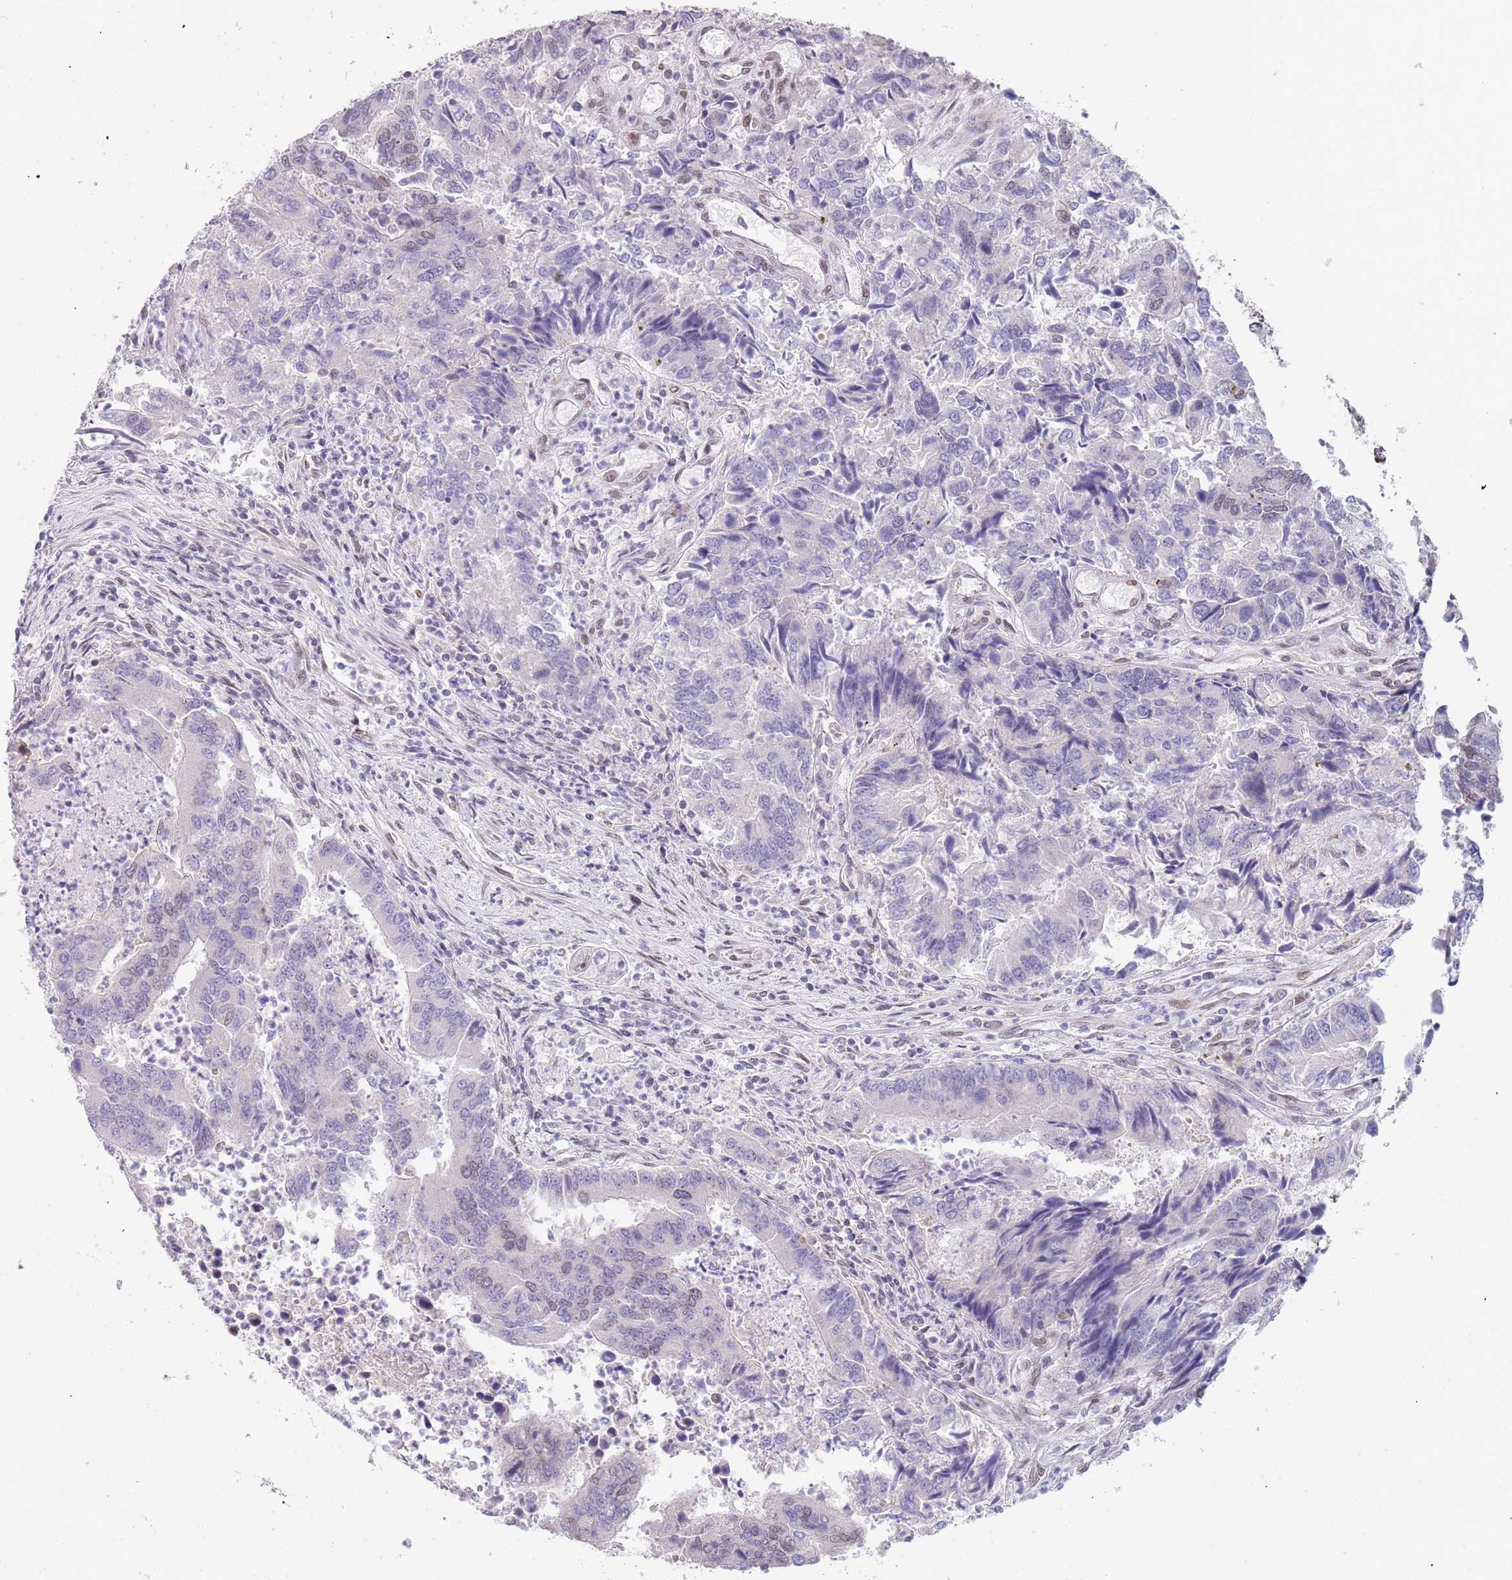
{"staining": {"intensity": "weak", "quantity": "<25%", "location": "nuclear"}, "tissue": "colorectal cancer", "cell_type": "Tumor cells", "image_type": "cancer", "snomed": [{"axis": "morphology", "description": "Adenocarcinoma, NOS"}, {"axis": "topography", "description": "Colon"}], "caption": "There is no significant expression in tumor cells of colorectal cancer (adenocarcinoma).", "gene": "KLHDC2", "patient": {"sex": "female", "age": 67}}